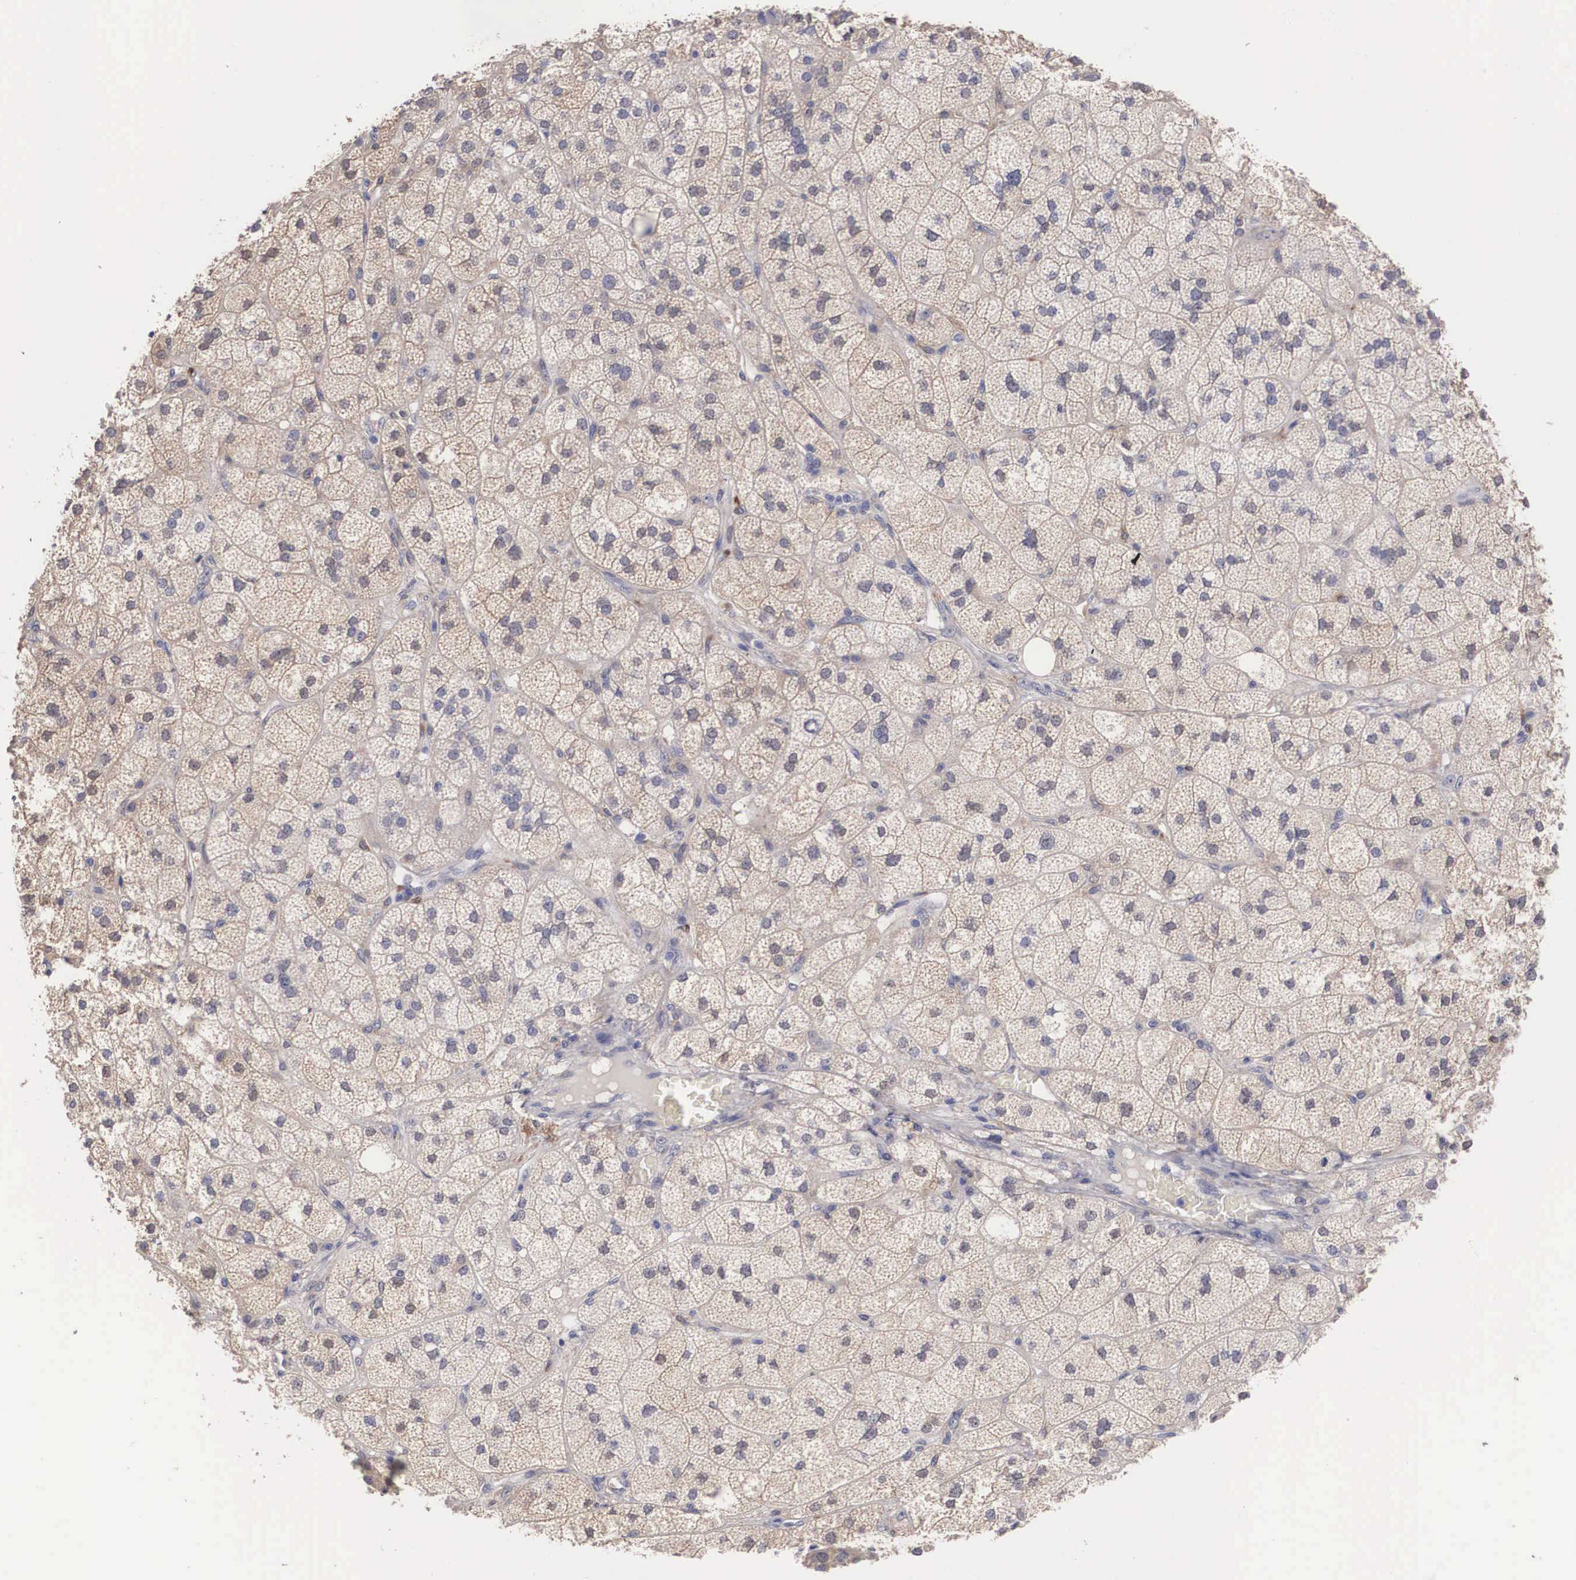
{"staining": {"intensity": "weak", "quantity": ">75%", "location": "cytoplasmic/membranous"}, "tissue": "adrenal gland", "cell_type": "Glandular cells", "image_type": "normal", "snomed": [{"axis": "morphology", "description": "Normal tissue, NOS"}, {"axis": "topography", "description": "Adrenal gland"}], "caption": "Immunohistochemical staining of normal adrenal gland demonstrates >75% levels of weak cytoplasmic/membranous protein positivity in approximately >75% of glandular cells.", "gene": "ABHD4", "patient": {"sex": "female", "age": 60}}